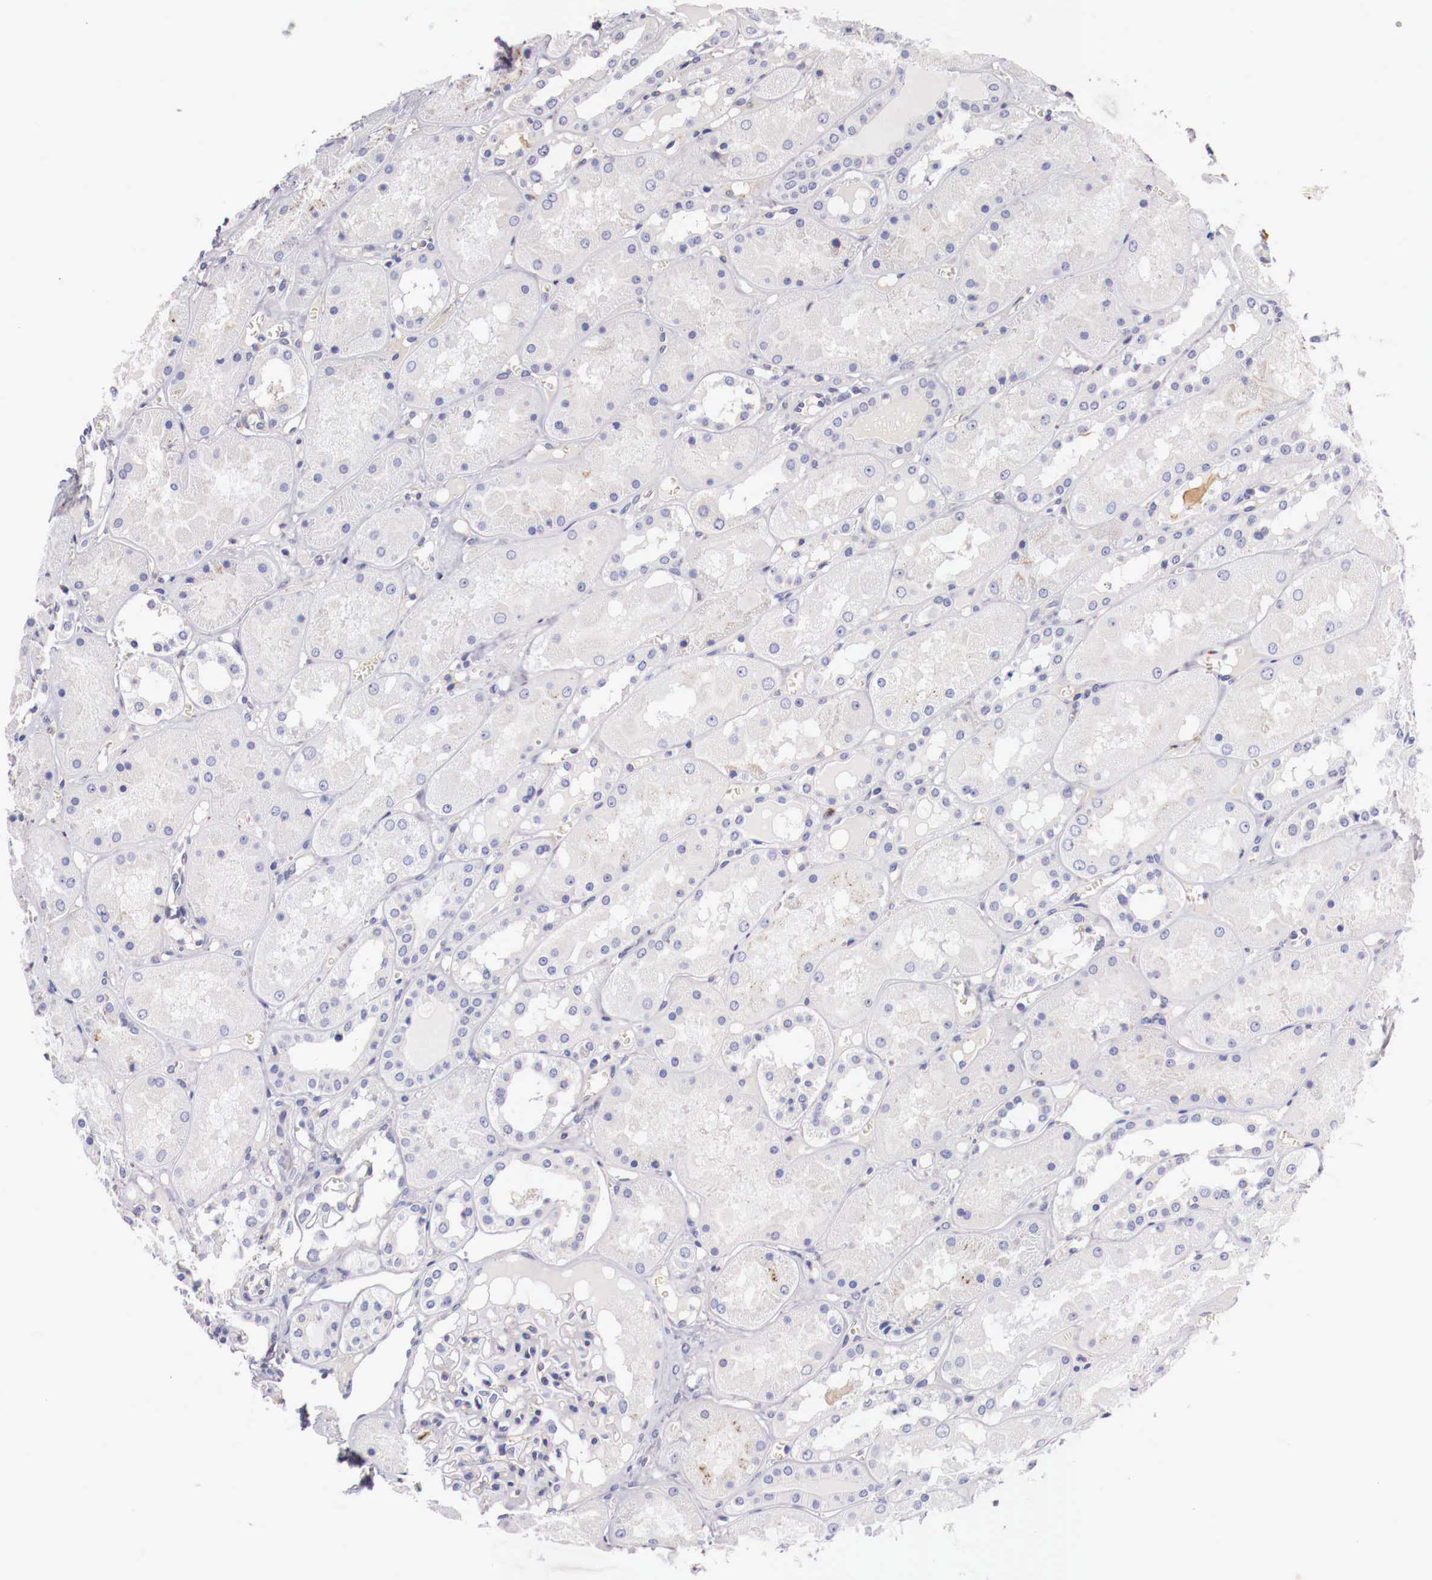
{"staining": {"intensity": "negative", "quantity": "none", "location": "none"}, "tissue": "kidney", "cell_type": "Cells in glomeruli", "image_type": "normal", "snomed": [{"axis": "morphology", "description": "Normal tissue, NOS"}, {"axis": "topography", "description": "Kidney"}], "caption": "Immunohistochemistry (IHC) histopathology image of benign kidney: human kidney stained with DAB (3,3'-diaminobenzidine) exhibits no significant protein positivity in cells in glomeruli.", "gene": "PITPNA", "patient": {"sex": "male", "age": 36}}